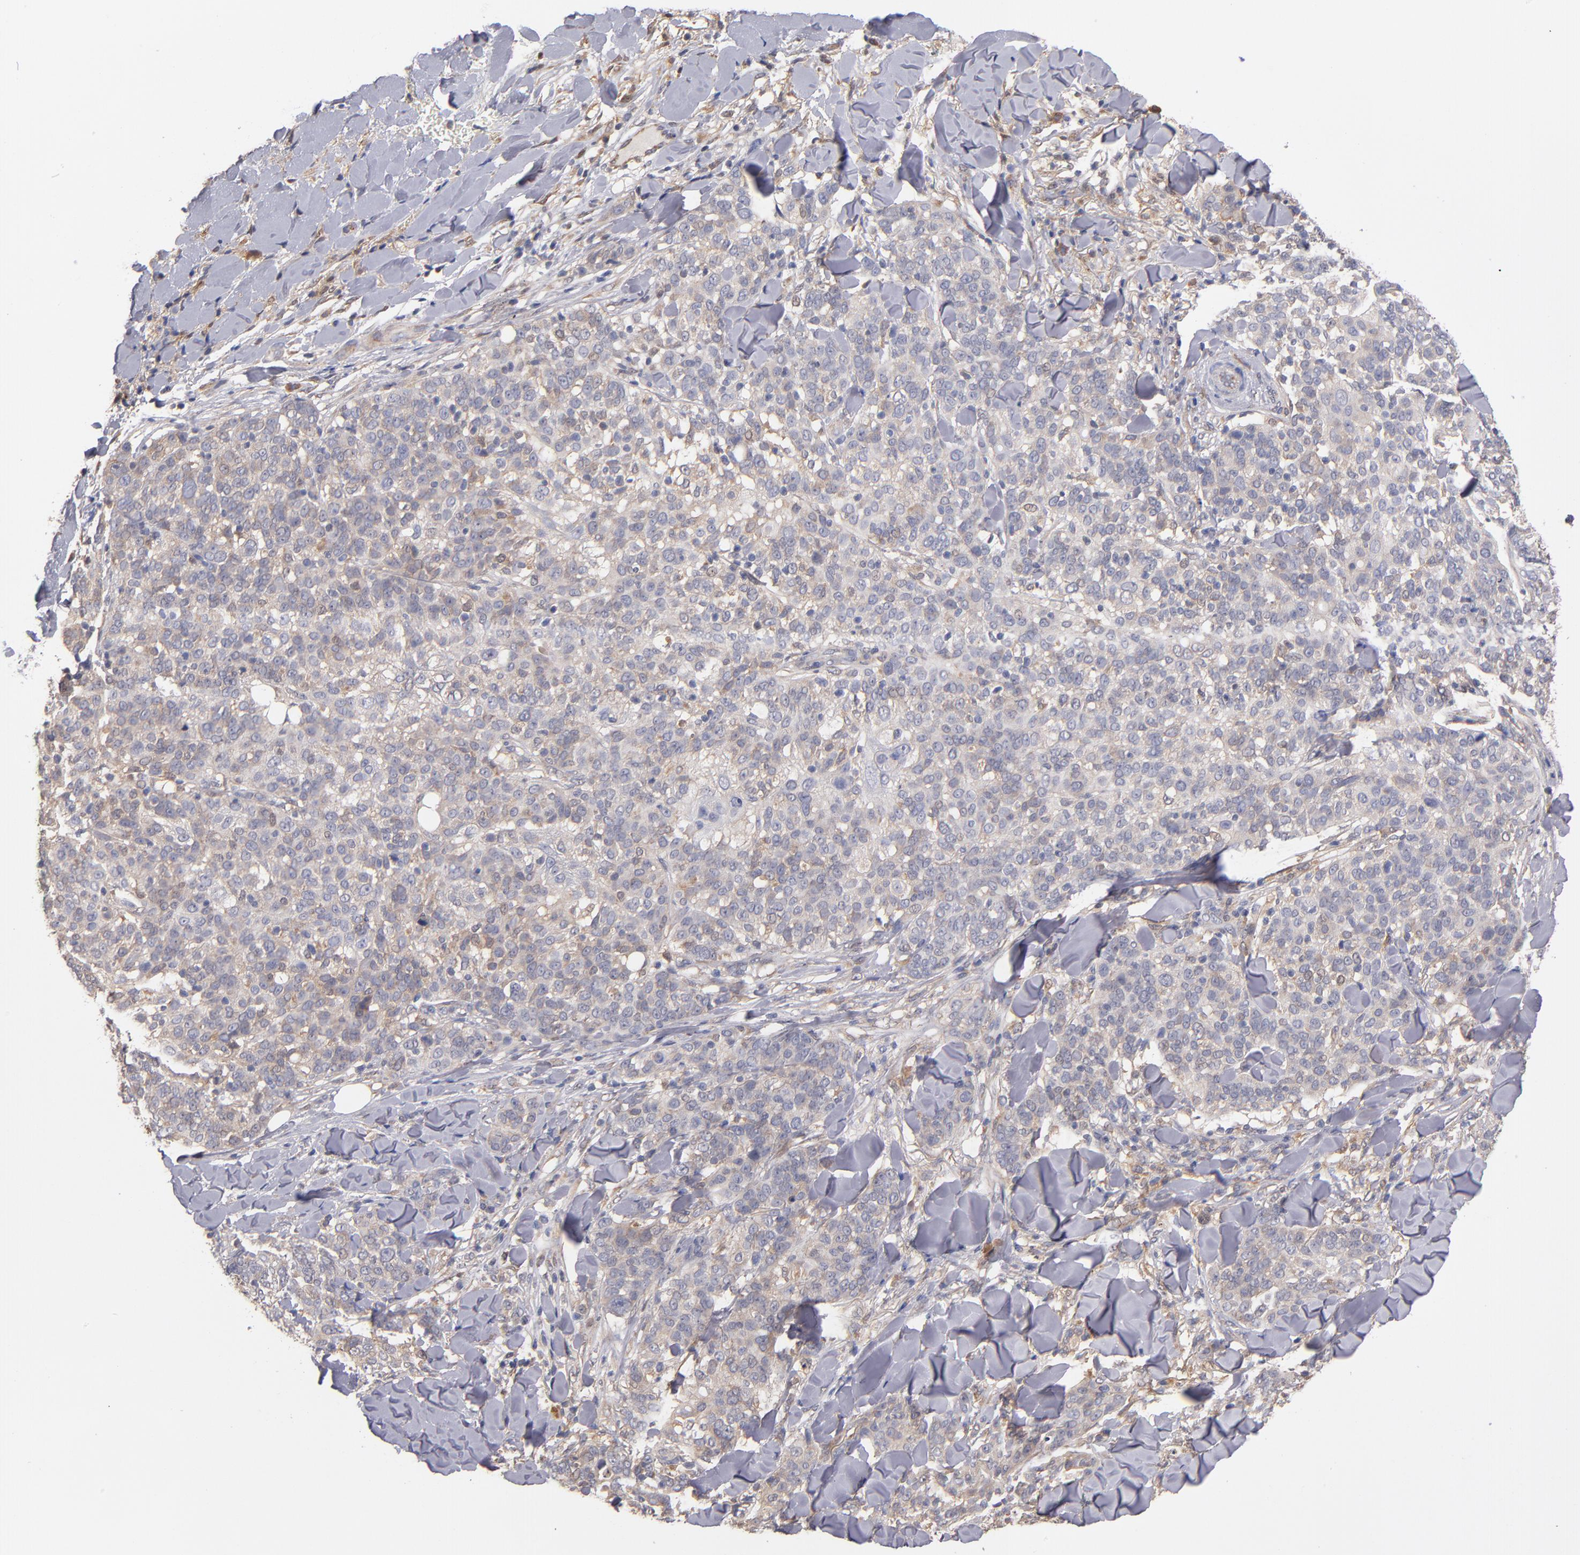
{"staining": {"intensity": "weak", "quantity": "25%-75%", "location": "cytoplasmic/membranous"}, "tissue": "skin cancer", "cell_type": "Tumor cells", "image_type": "cancer", "snomed": [{"axis": "morphology", "description": "Normal tissue, NOS"}, {"axis": "morphology", "description": "Squamous cell carcinoma, NOS"}, {"axis": "topography", "description": "Skin"}], "caption": "This micrograph demonstrates skin cancer stained with immunohistochemistry to label a protein in brown. The cytoplasmic/membranous of tumor cells show weak positivity for the protein. Nuclei are counter-stained blue.", "gene": "GMFG", "patient": {"sex": "female", "age": 83}}